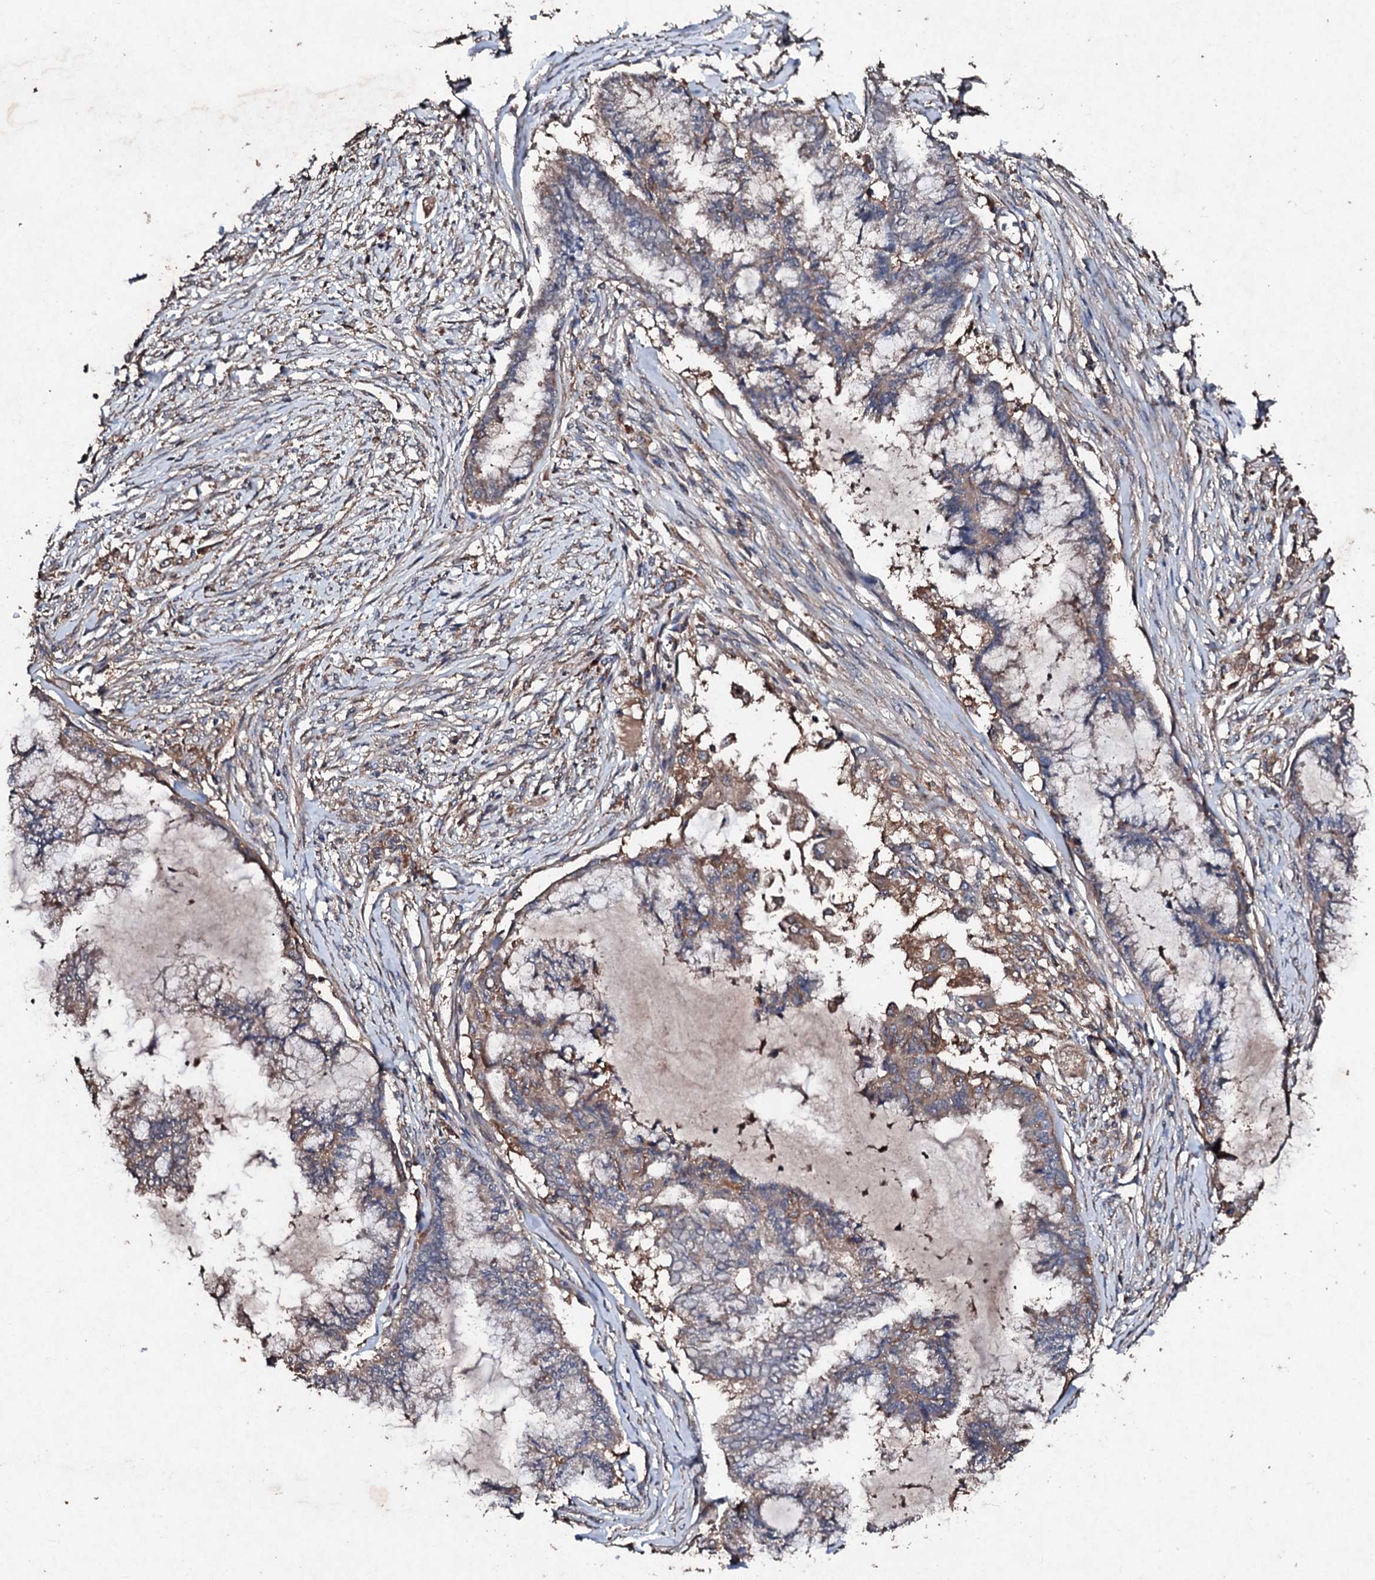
{"staining": {"intensity": "moderate", "quantity": "25%-75%", "location": "cytoplasmic/membranous"}, "tissue": "endometrial cancer", "cell_type": "Tumor cells", "image_type": "cancer", "snomed": [{"axis": "morphology", "description": "Adenocarcinoma, NOS"}, {"axis": "topography", "description": "Endometrium"}], "caption": "This histopathology image exhibits immunohistochemistry (IHC) staining of adenocarcinoma (endometrial), with medium moderate cytoplasmic/membranous positivity in approximately 25%-75% of tumor cells.", "gene": "KERA", "patient": {"sex": "female", "age": 86}}